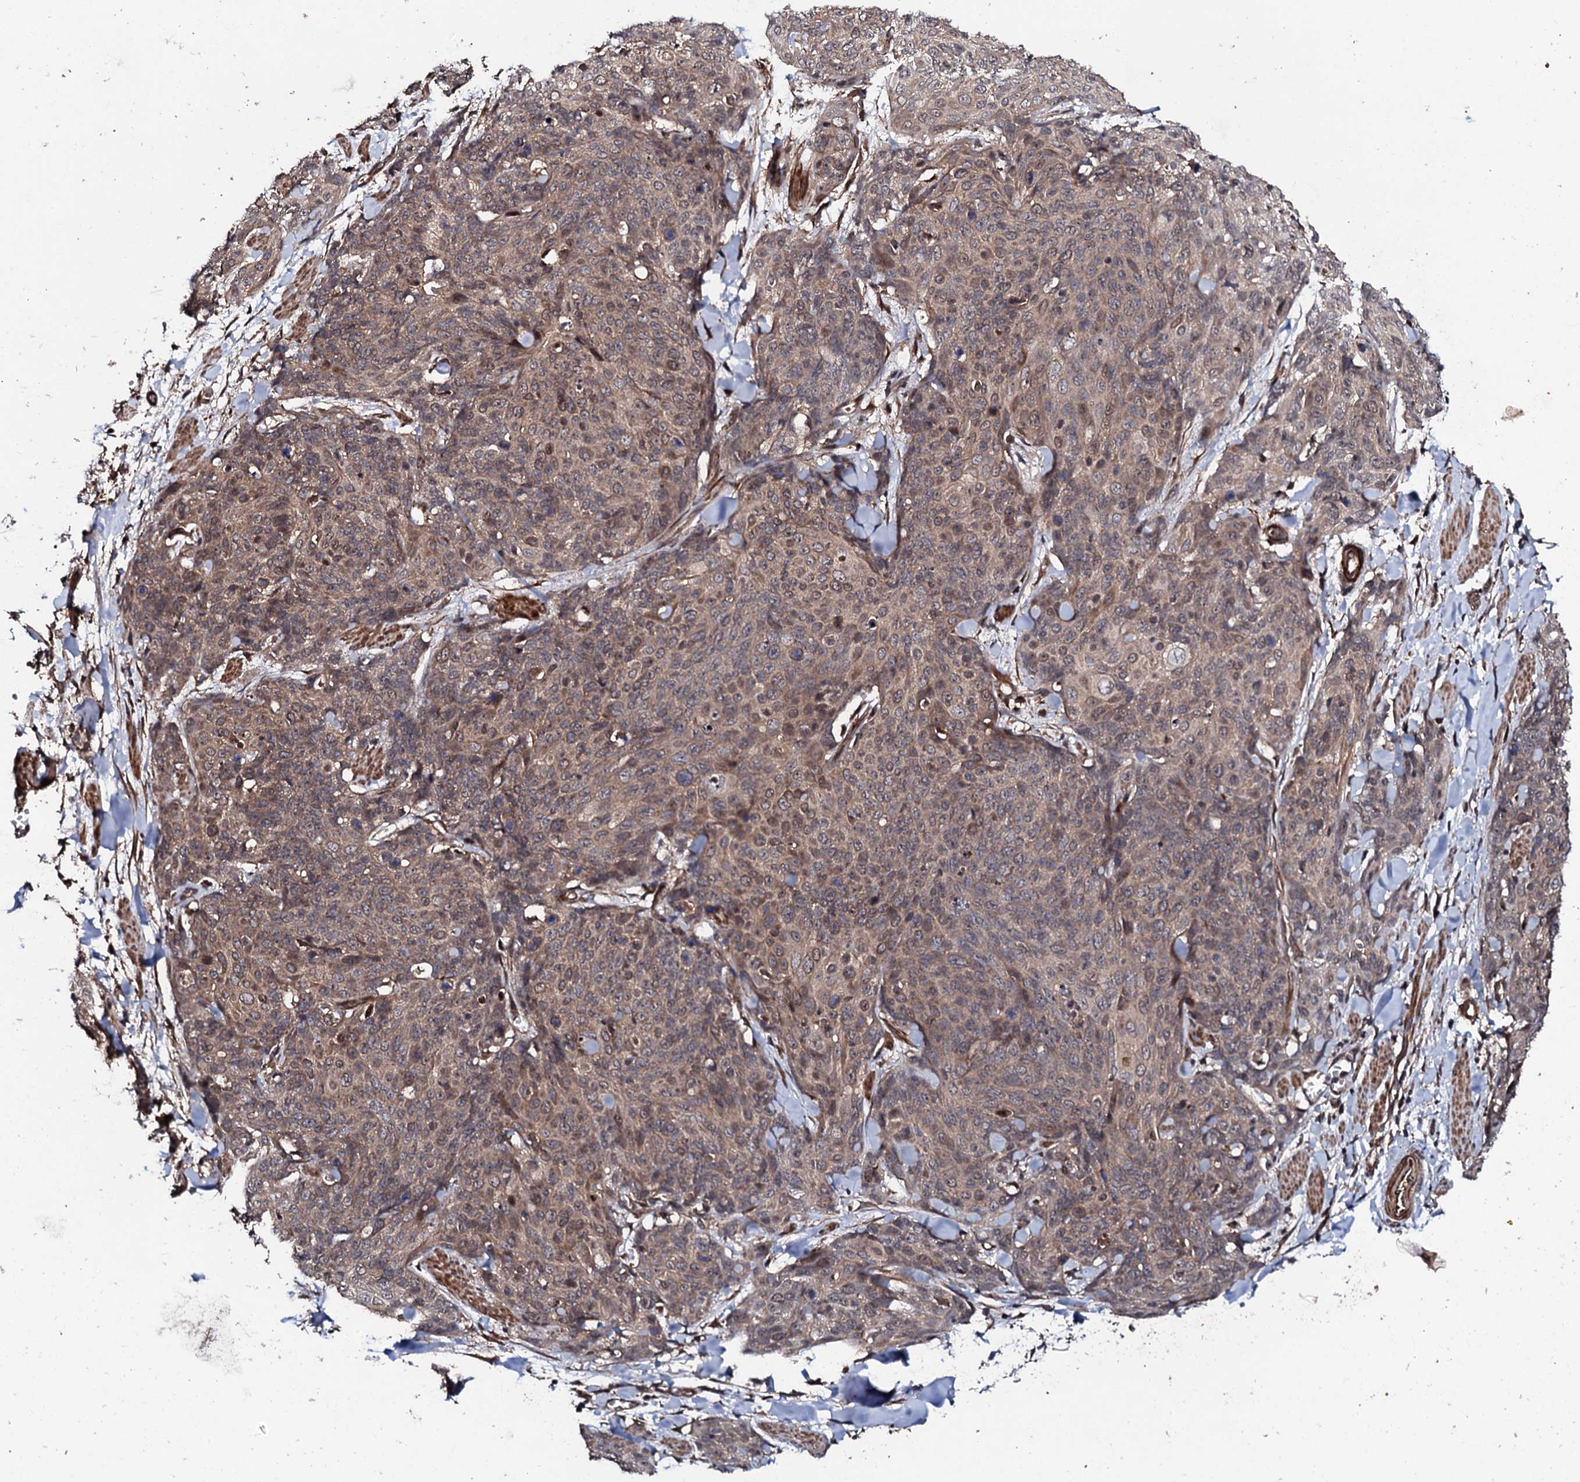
{"staining": {"intensity": "weak", "quantity": ">75%", "location": "cytoplasmic/membranous"}, "tissue": "skin cancer", "cell_type": "Tumor cells", "image_type": "cancer", "snomed": [{"axis": "morphology", "description": "Squamous cell carcinoma, NOS"}, {"axis": "topography", "description": "Skin"}, {"axis": "topography", "description": "Vulva"}], "caption": "A micrograph of skin cancer stained for a protein shows weak cytoplasmic/membranous brown staining in tumor cells.", "gene": "FAM111A", "patient": {"sex": "female", "age": 85}}